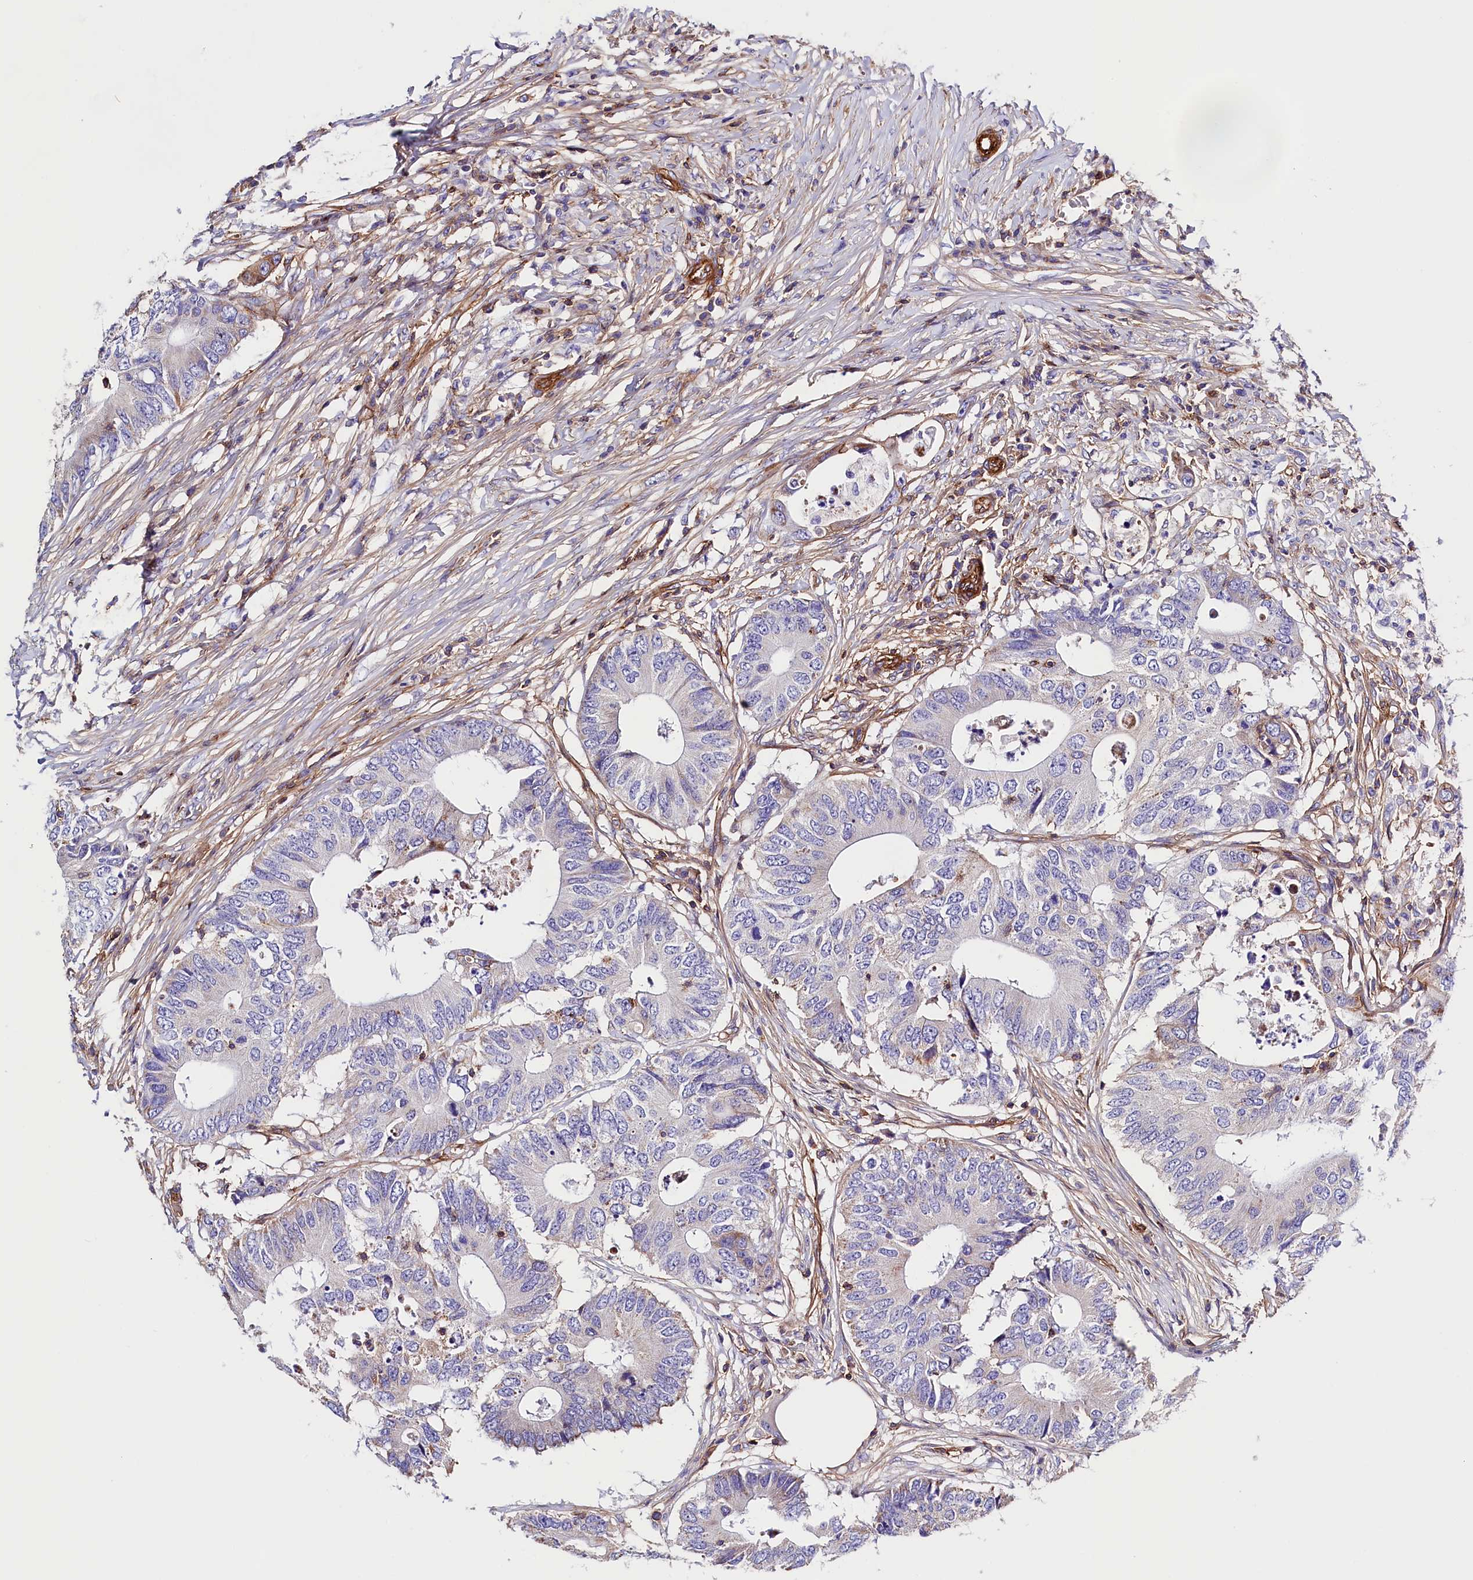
{"staining": {"intensity": "moderate", "quantity": "<25%", "location": "cytoplasmic/membranous"}, "tissue": "colorectal cancer", "cell_type": "Tumor cells", "image_type": "cancer", "snomed": [{"axis": "morphology", "description": "Adenocarcinoma, NOS"}, {"axis": "topography", "description": "Colon"}], "caption": "Immunohistochemical staining of adenocarcinoma (colorectal) reveals moderate cytoplasmic/membranous protein positivity in about <25% of tumor cells. Immunohistochemistry (ihc) stains the protein in brown and the nuclei are stained blue.", "gene": "ATP2B4", "patient": {"sex": "male", "age": 71}}